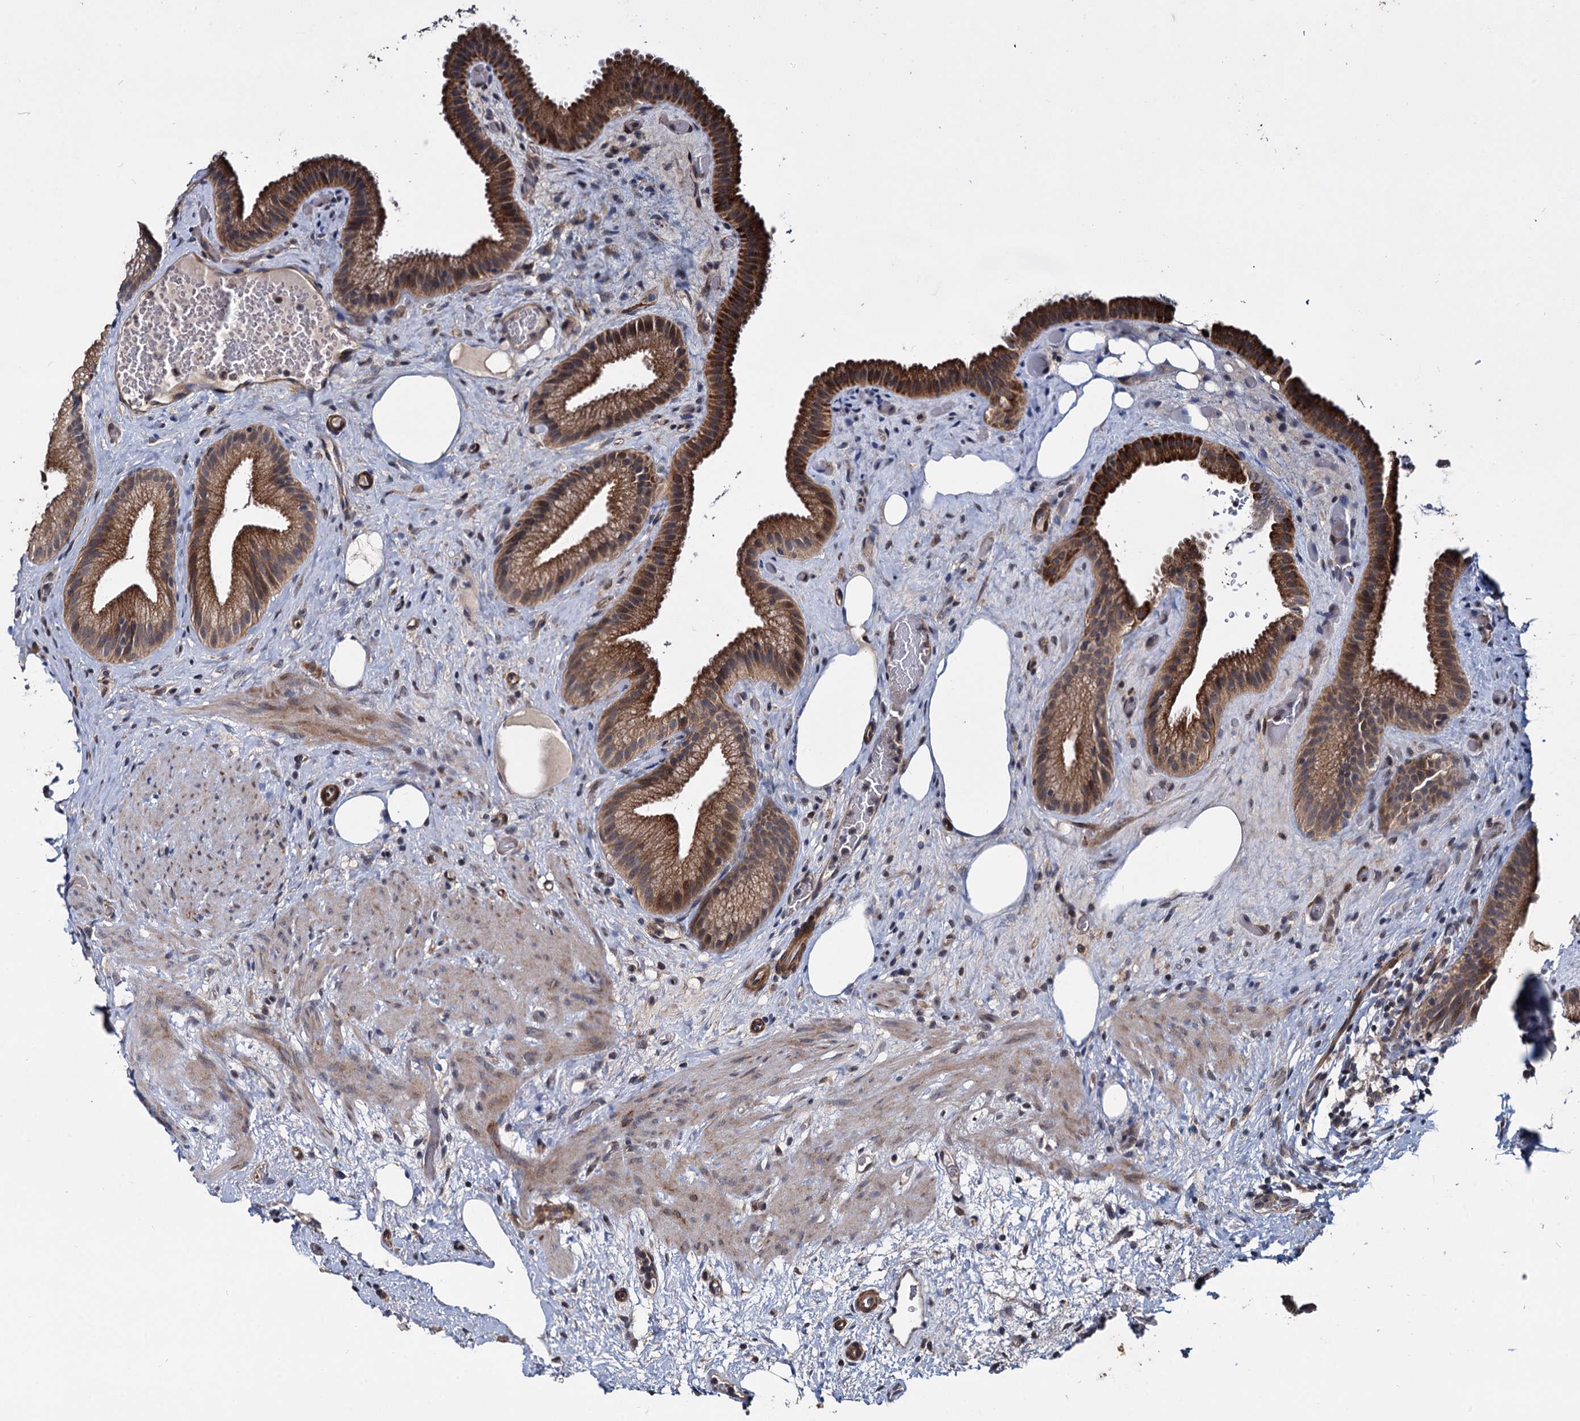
{"staining": {"intensity": "moderate", "quantity": ">75%", "location": "cytoplasmic/membranous"}, "tissue": "gallbladder", "cell_type": "Glandular cells", "image_type": "normal", "snomed": [{"axis": "morphology", "description": "Normal tissue, NOS"}, {"axis": "morphology", "description": "Inflammation, NOS"}, {"axis": "topography", "description": "Gallbladder"}], "caption": "Protein expression analysis of unremarkable gallbladder exhibits moderate cytoplasmic/membranous staining in about >75% of glandular cells.", "gene": "ARHGAP42", "patient": {"sex": "male", "age": 51}}